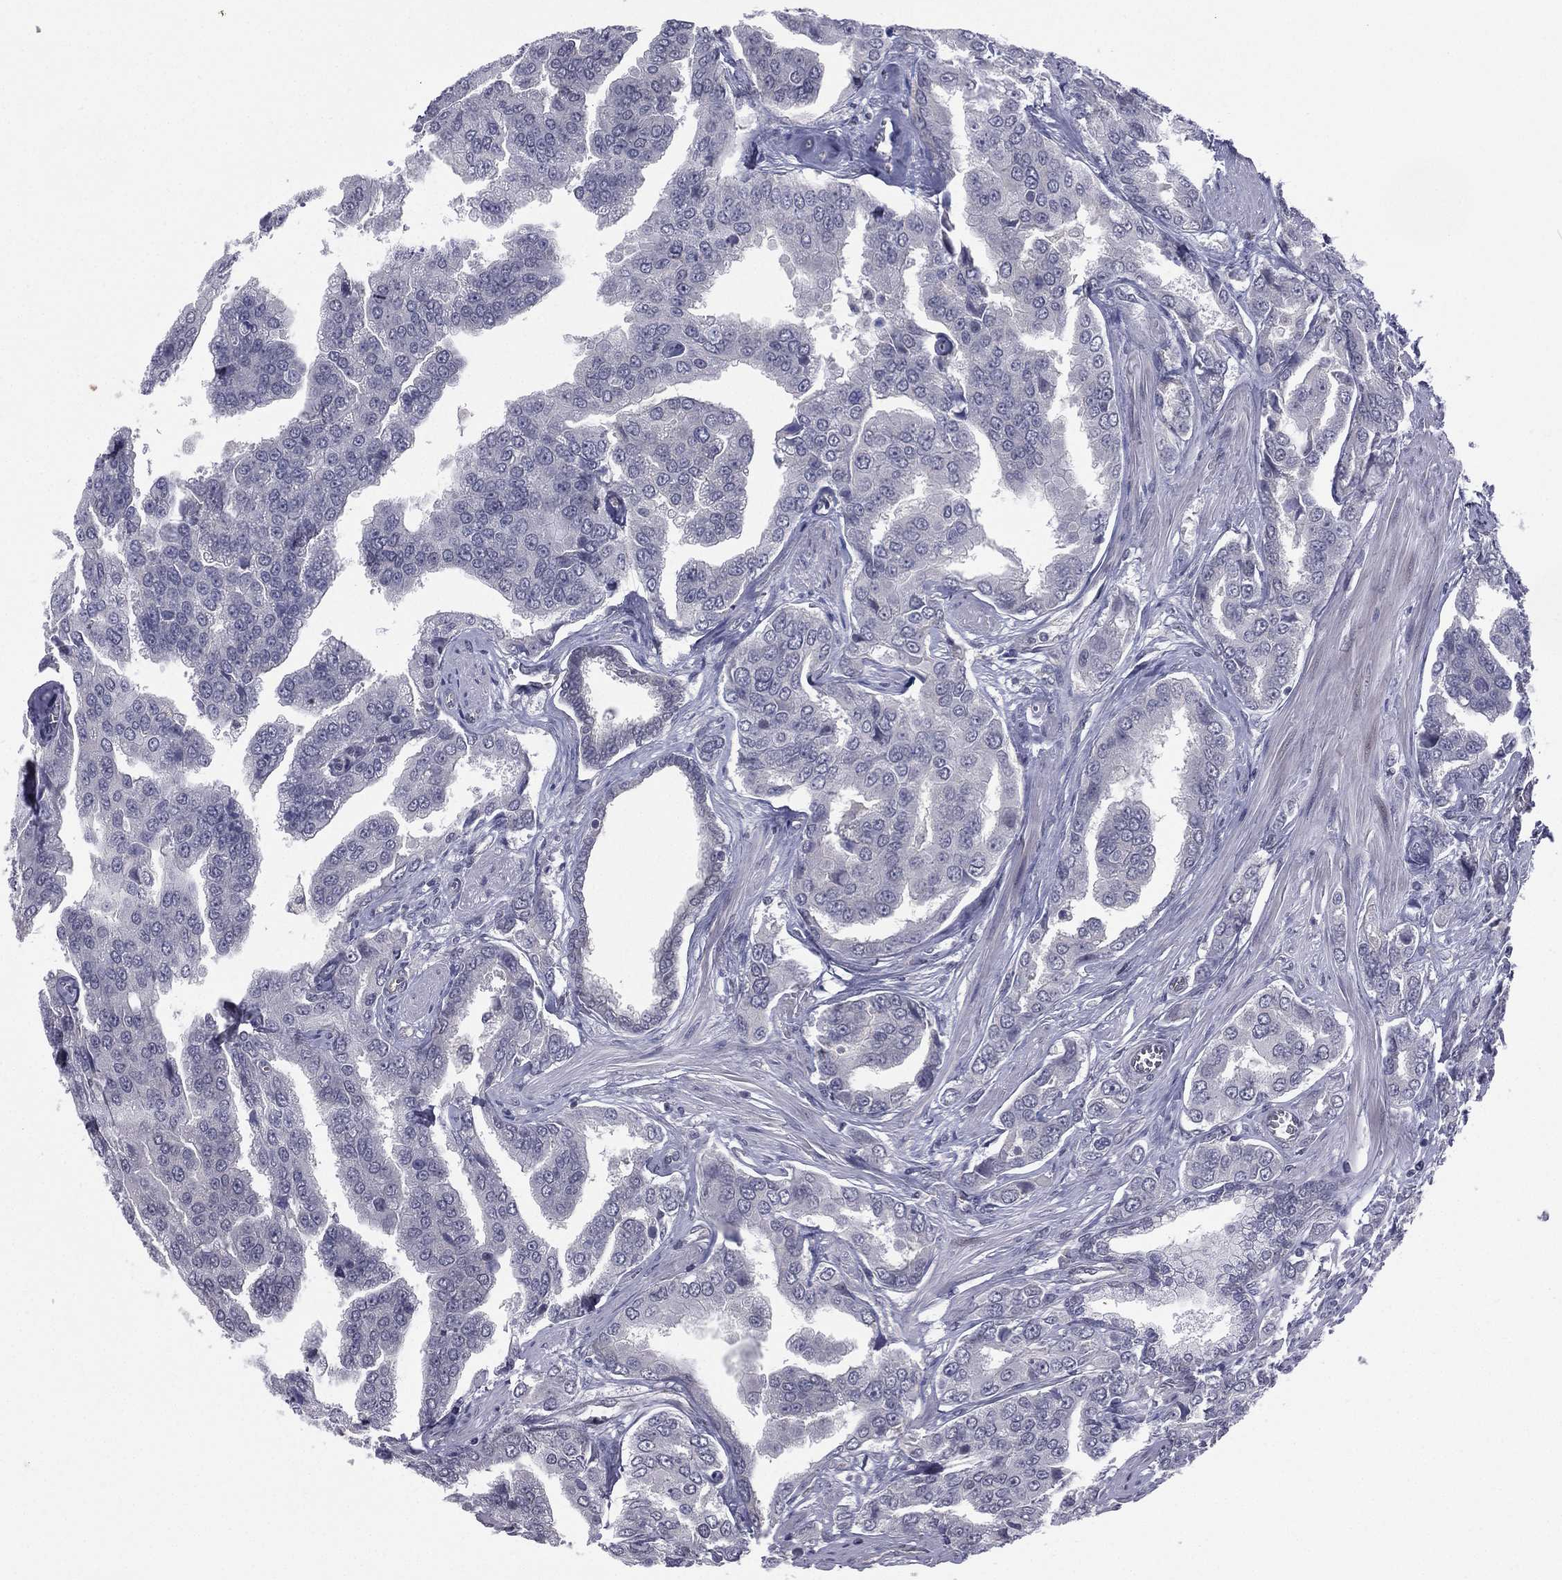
{"staining": {"intensity": "negative", "quantity": "none", "location": "none"}, "tissue": "prostate cancer", "cell_type": "Tumor cells", "image_type": "cancer", "snomed": [{"axis": "morphology", "description": "Adenocarcinoma, NOS"}, {"axis": "topography", "description": "Prostate and seminal vesicle, NOS"}, {"axis": "topography", "description": "Prostate"}], "caption": "An immunohistochemistry photomicrograph of prostate cancer is shown. There is no staining in tumor cells of prostate cancer.", "gene": "ACTRT2", "patient": {"sex": "male", "age": 69}}